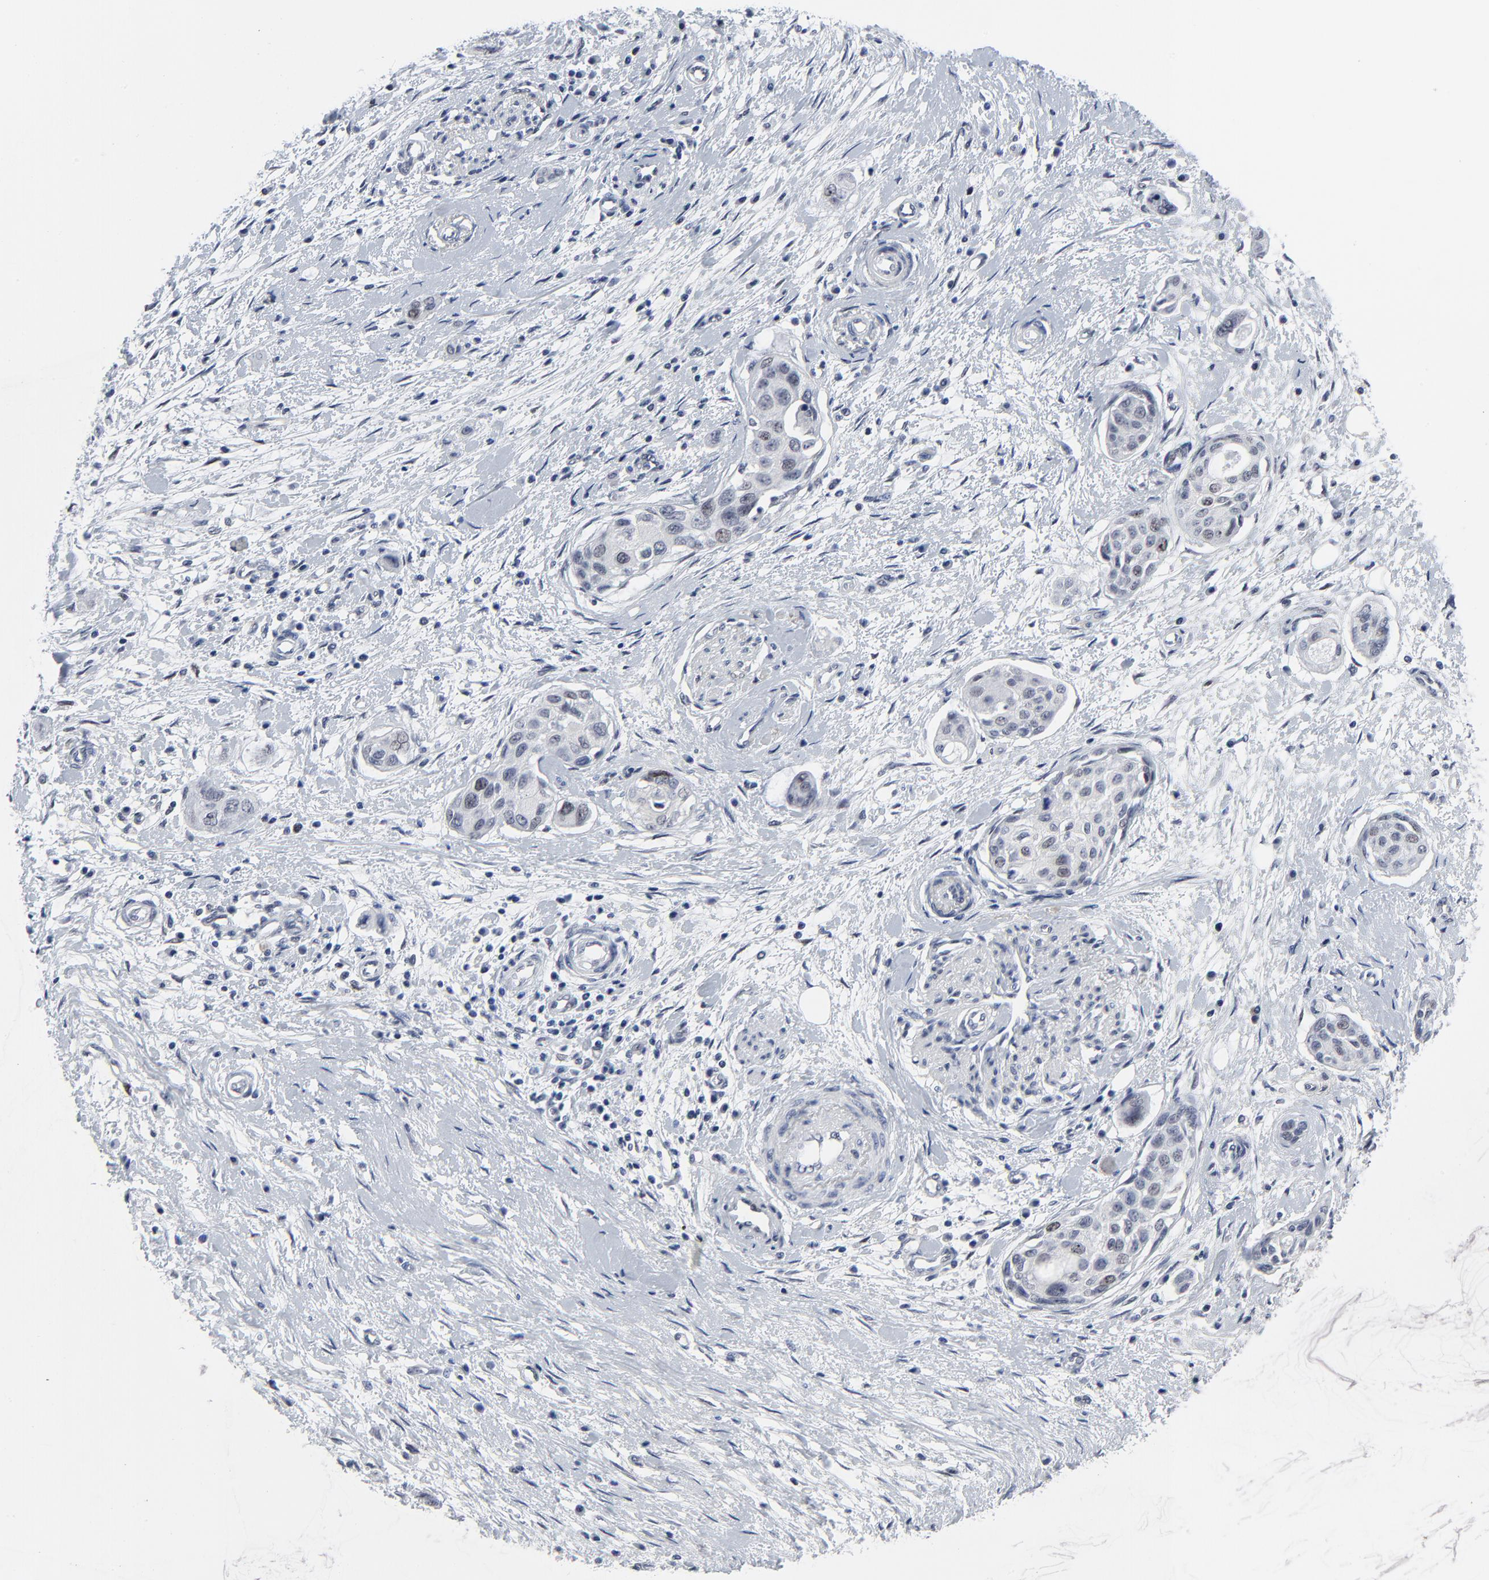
{"staining": {"intensity": "weak", "quantity": "<25%", "location": "nuclear"}, "tissue": "pancreatic cancer", "cell_type": "Tumor cells", "image_type": "cancer", "snomed": [{"axis": "morphology", "description": "Adenocarcinoma, NOS"}, {"axis": "topography", "description": "Pancreas"}], "caption": "Photomicrograph shows no protein positivity in tumor cells of pancreatic adenocarcinoma tissue.", "gene": "ZNF589", "patient": {"sex": "female", "age": 60}}